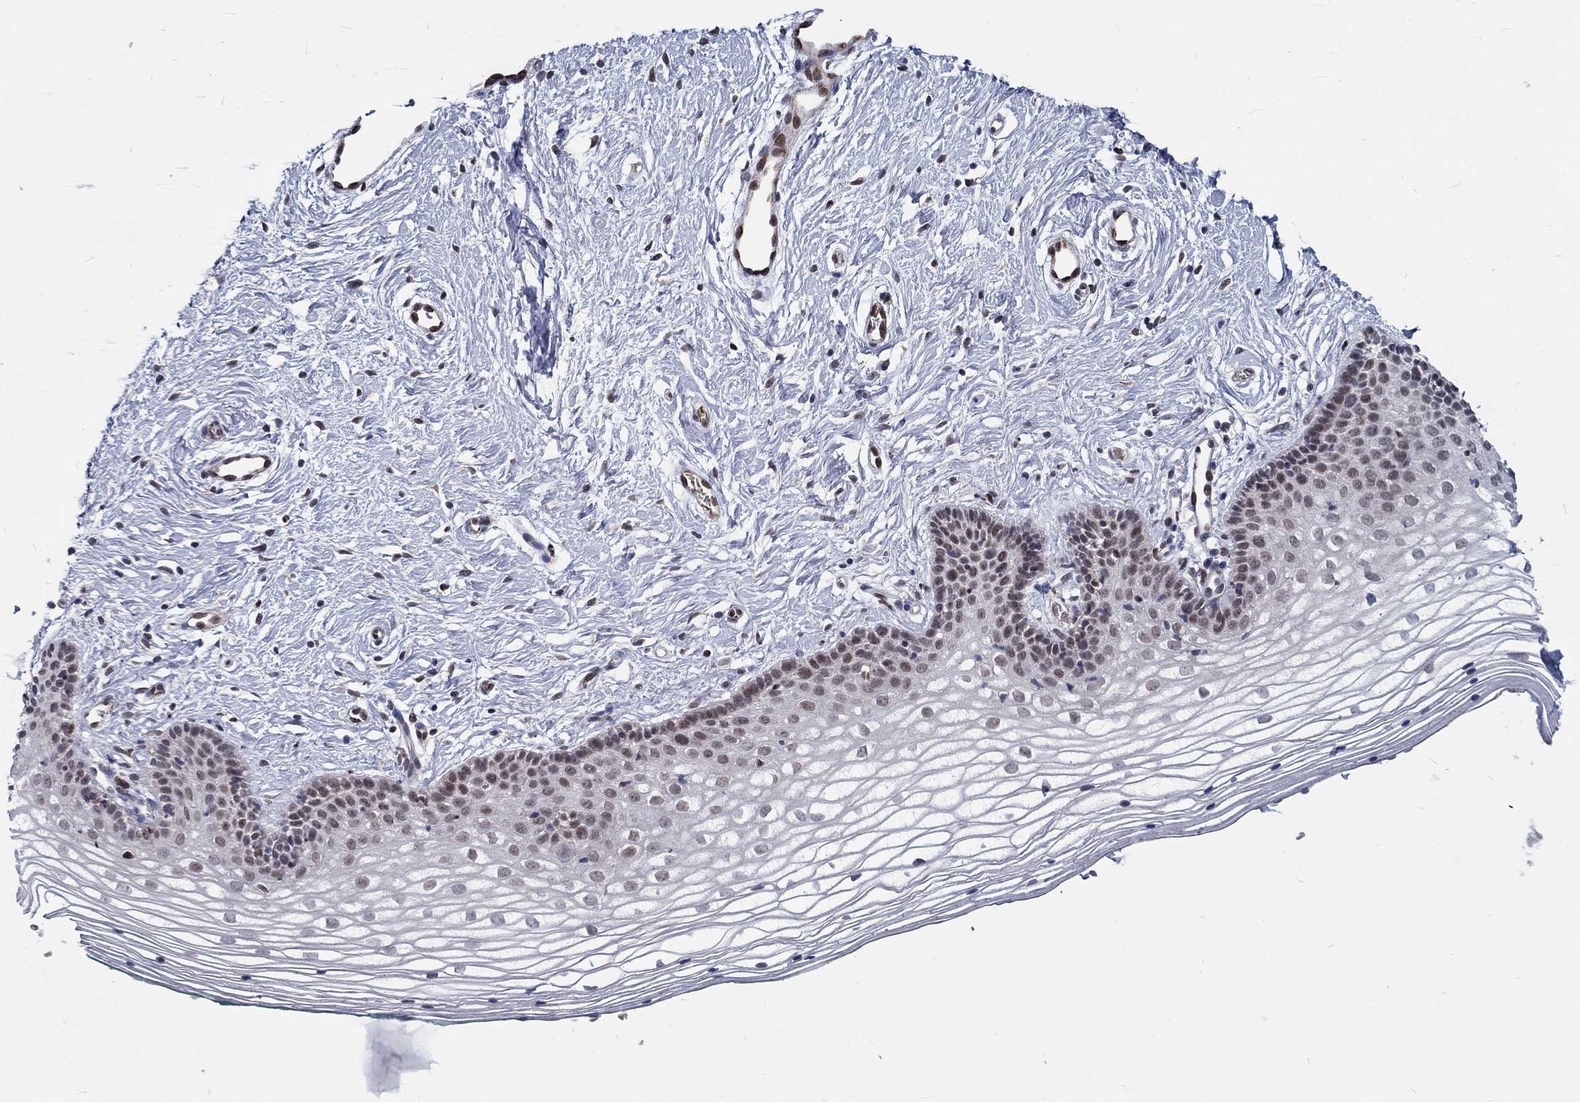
{"staining": {"intensity": "weak", "quantity": "<25%", "location": "nuclear"}, "tissue": "vagina", "cell_type": "Squamous epithelial cells", "image_type": "normal", "snomed": [{"axis": "morphology", "description": "Normal tissue, NOS"}, {"axis": "topography", "description": "Vagina"}], "caption": "IHC image of normal vagina: human vagina stained with DAB displays no significant protein staining in squamous epithelial cells. (Immunohistochemistry (ihc), brightfield microscopy, high magnification).", "gene": "ZBED1", "patient": {"sex": "female", "age": 36}}